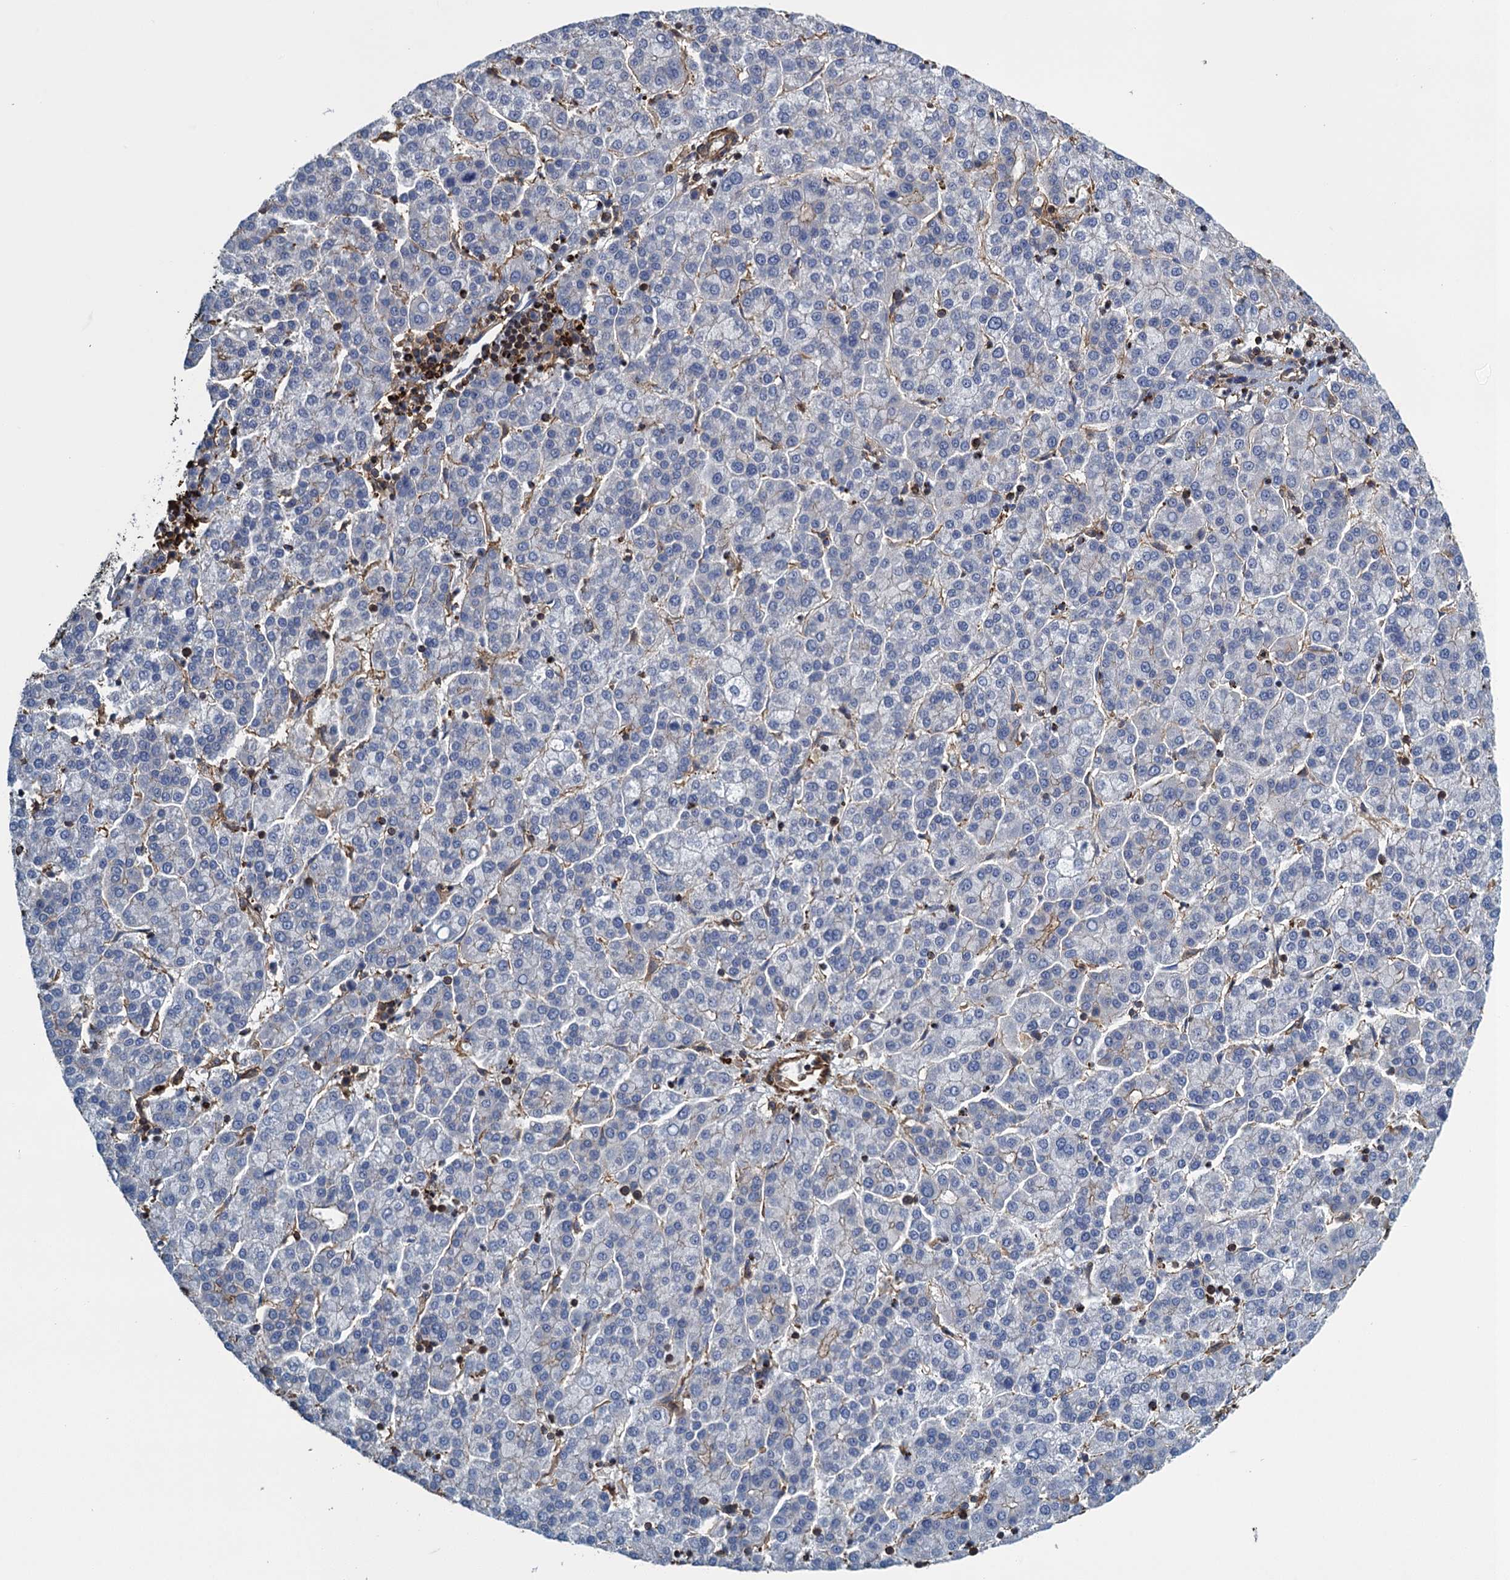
{"staining": {"intensity": "negative", "quantity": "none", "location": "none"}, "tissue": "liver cancer", "cell_type": "Tumor cells", "image_type": "cancer", "snomed": [{"axis": "morphology", "description": "Carcinoma, Hepatocellular, NOS"}, {"axis": "topography", "description": "Liver"}], "caption": "The histopathology image displays no significant positivity in tumor cells of liver cancer.", "gene": "PROSER2", "patient": {"sex": "female", "age": 58}}